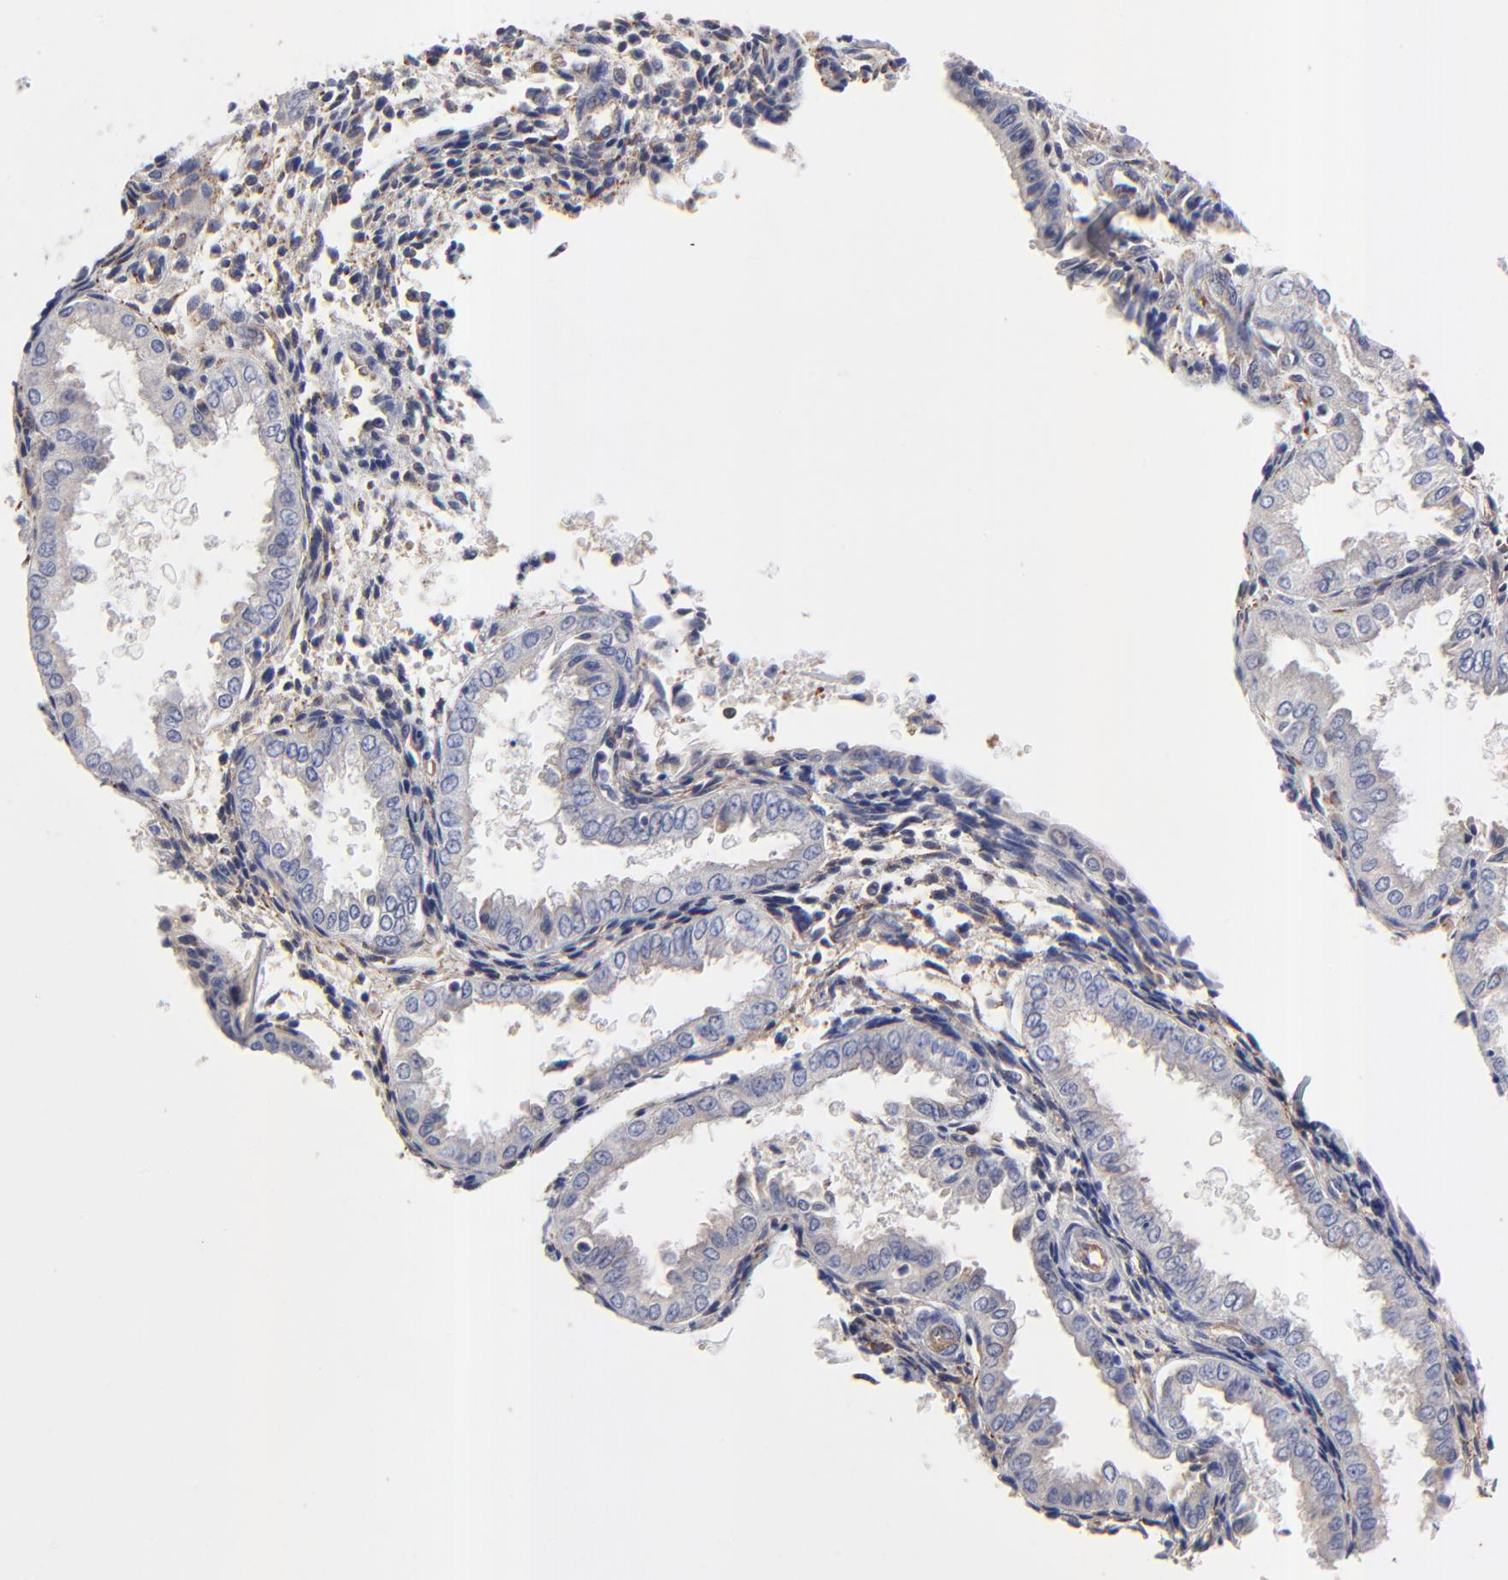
{"staining": {"intensity": "weak", "quantity": "<25%", "location": "cytoplasmic/membranous"}, "tissue": "endometrium", "cell_type": "Cells in endometrial stroma", "image_type": "normal", "snomed": [{"axis": "morphology", "description": "Normal tissue, NOS"}, {"axis": "topography", "description": "Endometrium"}], "caption": "Endometrium stained for a protein using IHC shows no positivity cells in endometrial stroma.", "gene": "SULF2", "patient": {"sex": "female", "age": 33}}